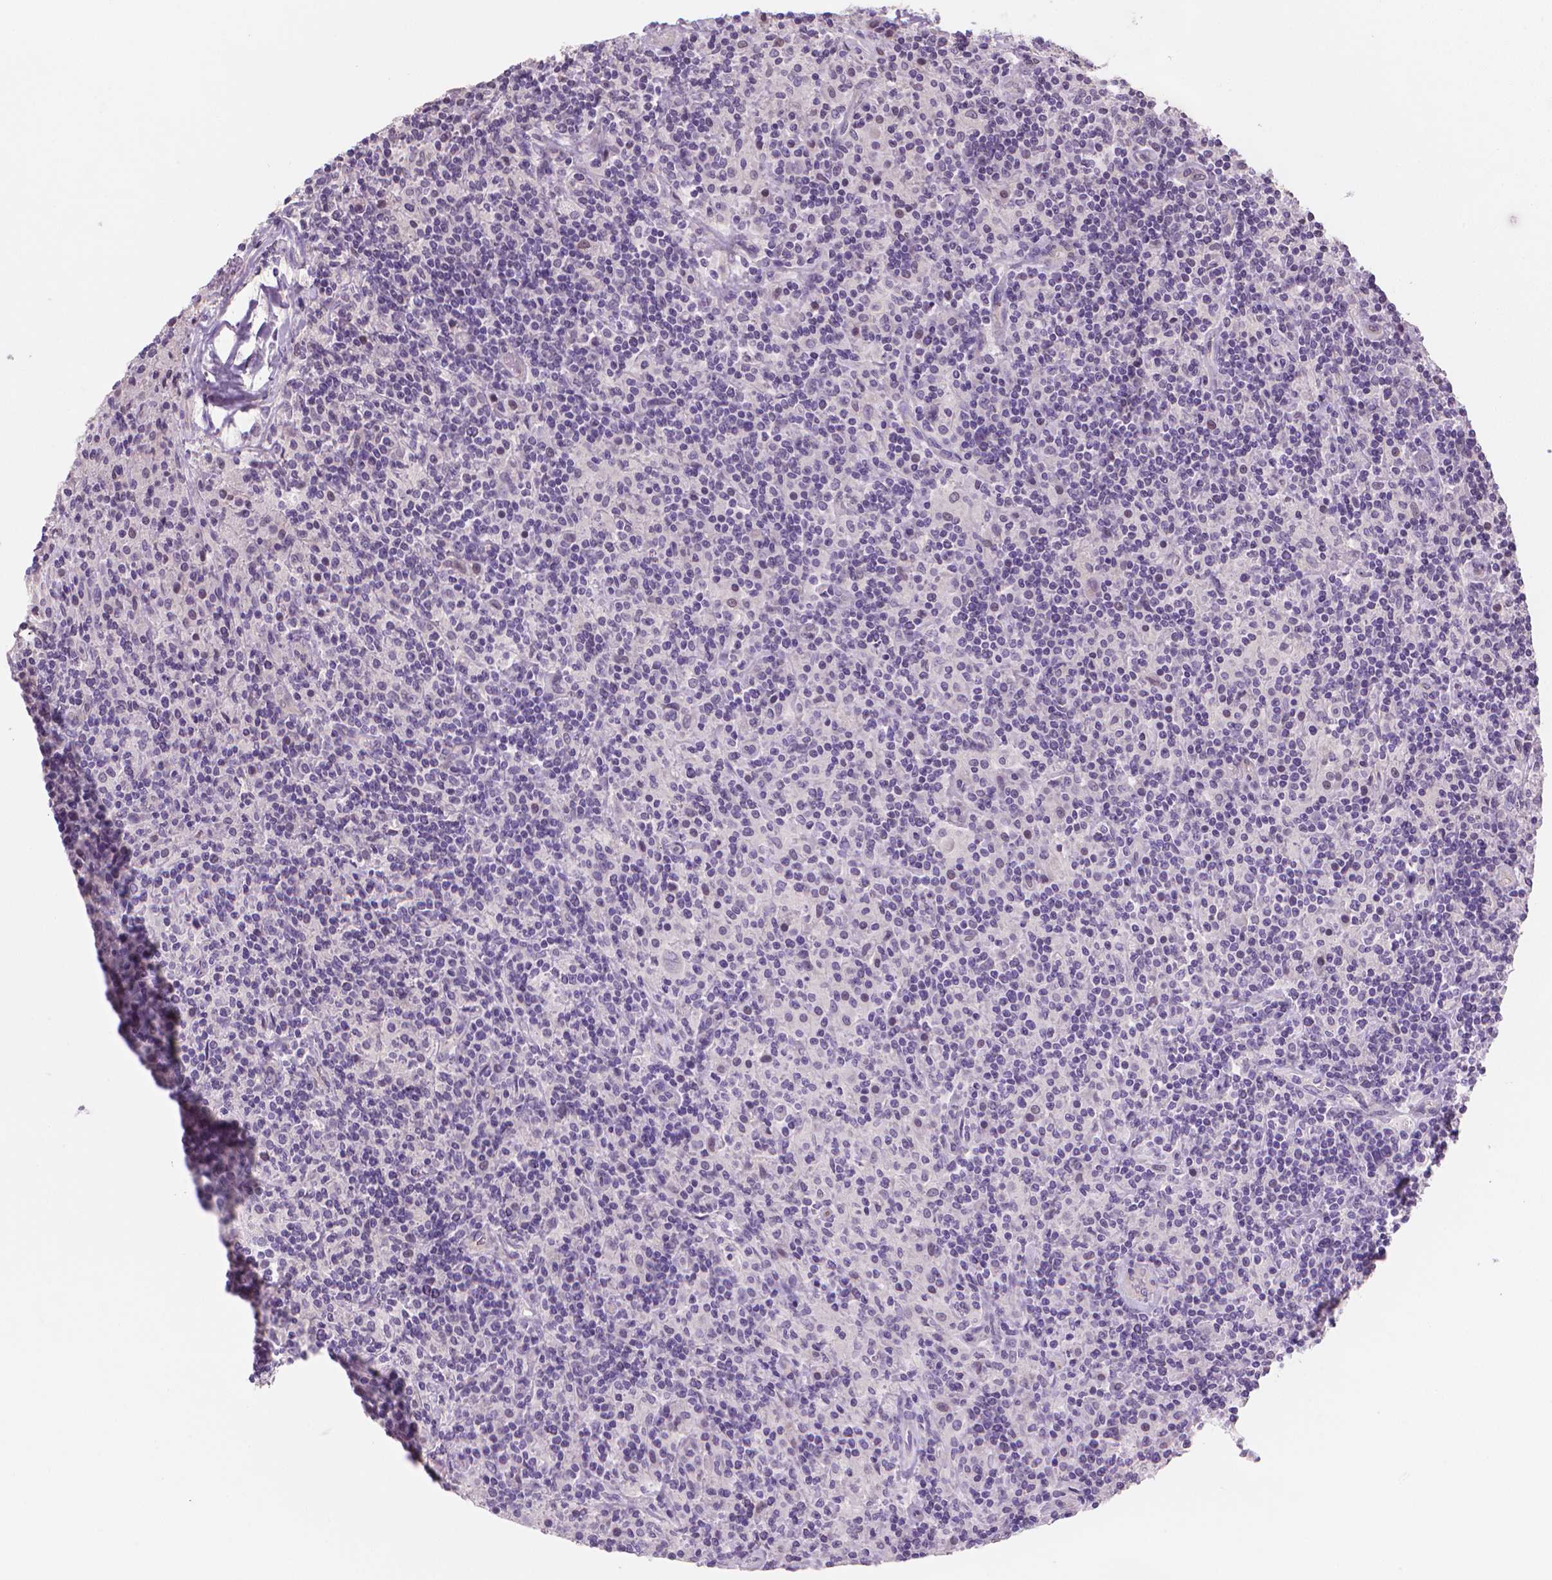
{"staining": {"intensity": "negative", "quantity": "none", "location": "none"}, "tissue": "lymphoma", "cell_type": "Tumor cells", "image_type": "cancer", "snomed": [{"axis": "morphology", "description": "Hodgkin's disease, NOS"}, {"axis": "topography", "description": "Lymph node"}], "caption": "Tumor cells show no significant expression in Hodgkin's disease.", "gene": "CLXN", "patient": {"sex": "male", "age": 70}}